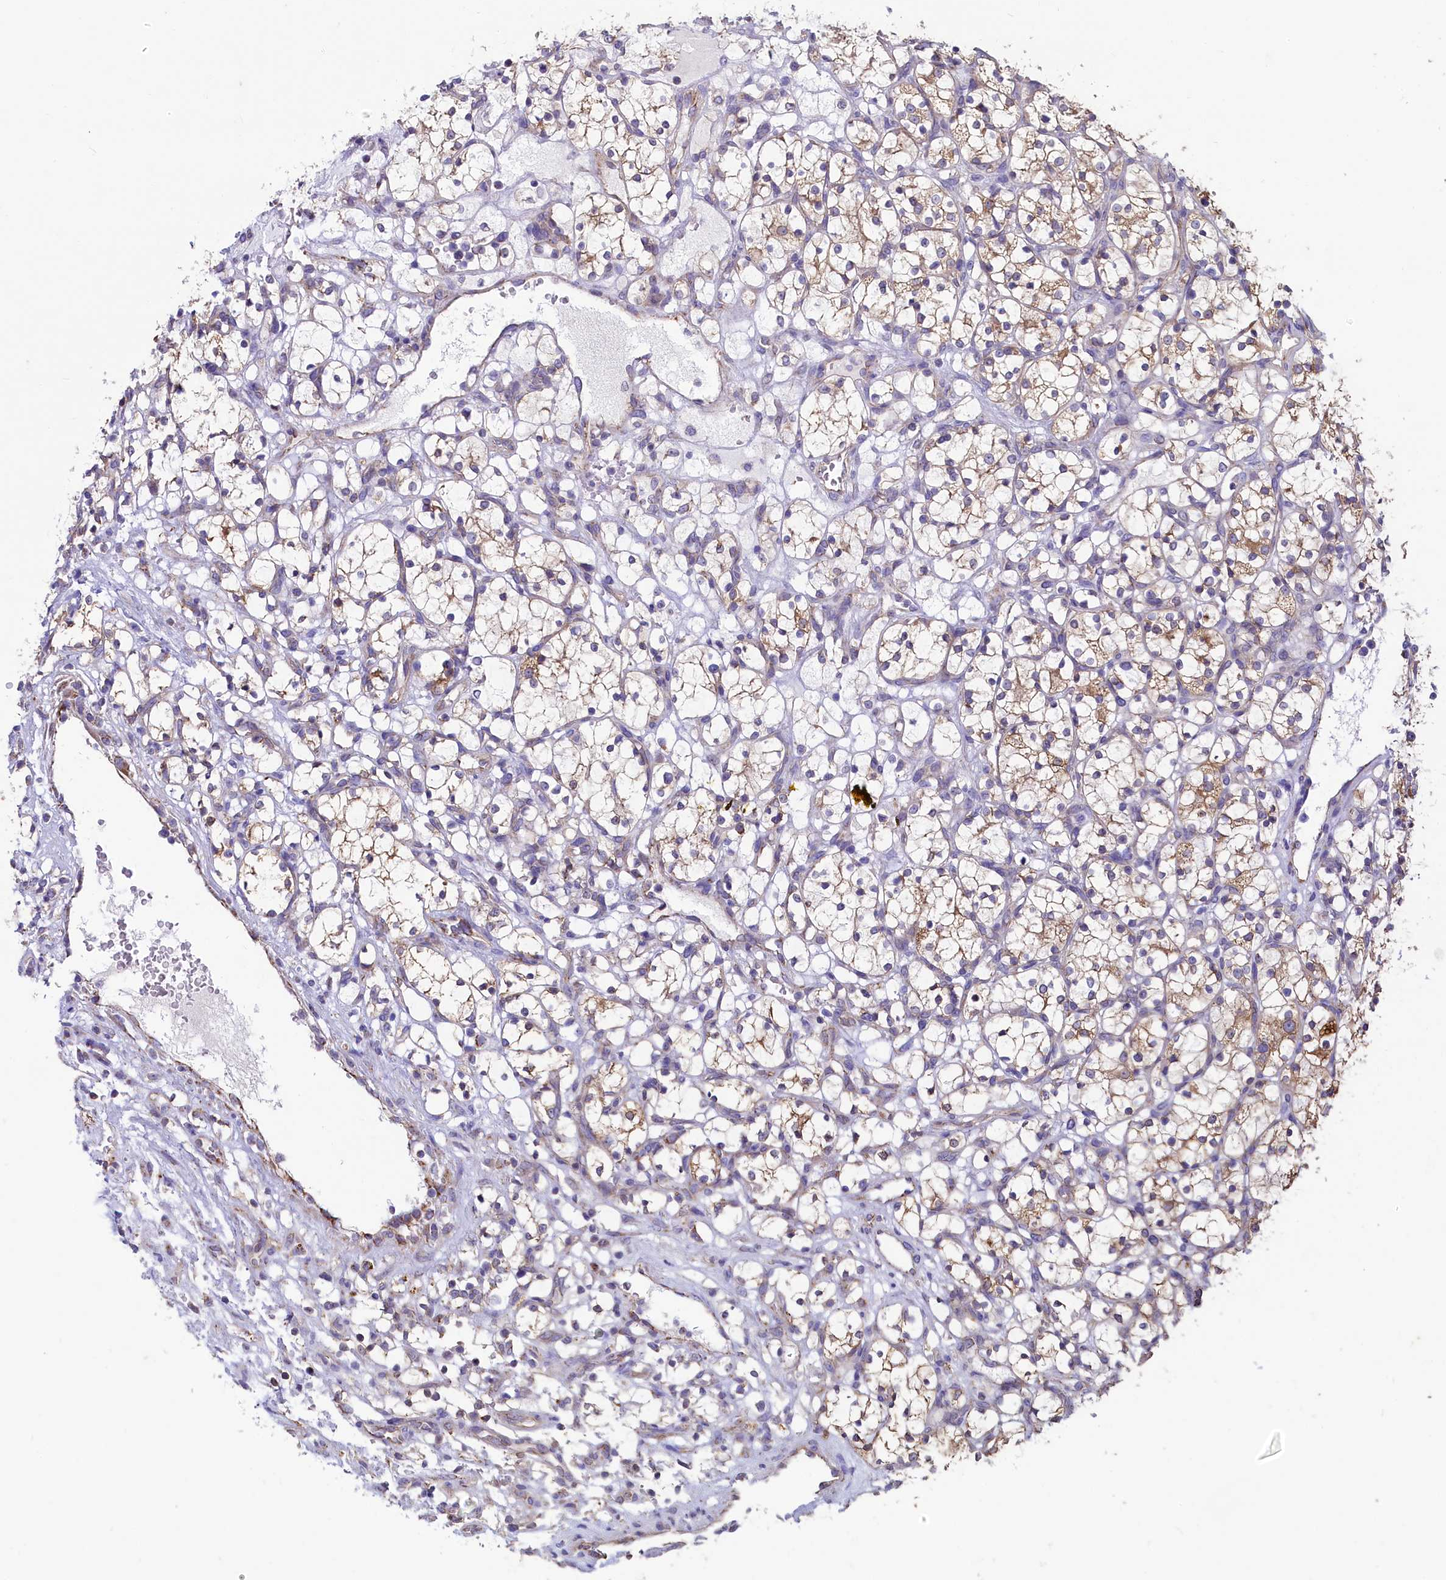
{"staining": {"intensity": "moderate", "quantity": "25%-75%", "location": "cytoplasmic/membranous"}, "tissue": "renal cancer", "cell_type": "Tumor cells", "image_type": "cancer", "snomed": [{"axis": "morphology", "description": "Adenocarcinoma, NOS"}, {"axis": "topography", "description": "Kidney"}], "caption": "A micrograph showing moderate cytoplasmic/membranous expression in about 25%-75% of tumor cells in renal adenocarcinoma, as visualized by brown immunohistochemical staining.", "gene": "SPATA2L", "patient": {"sex": "female", "age": 69}}